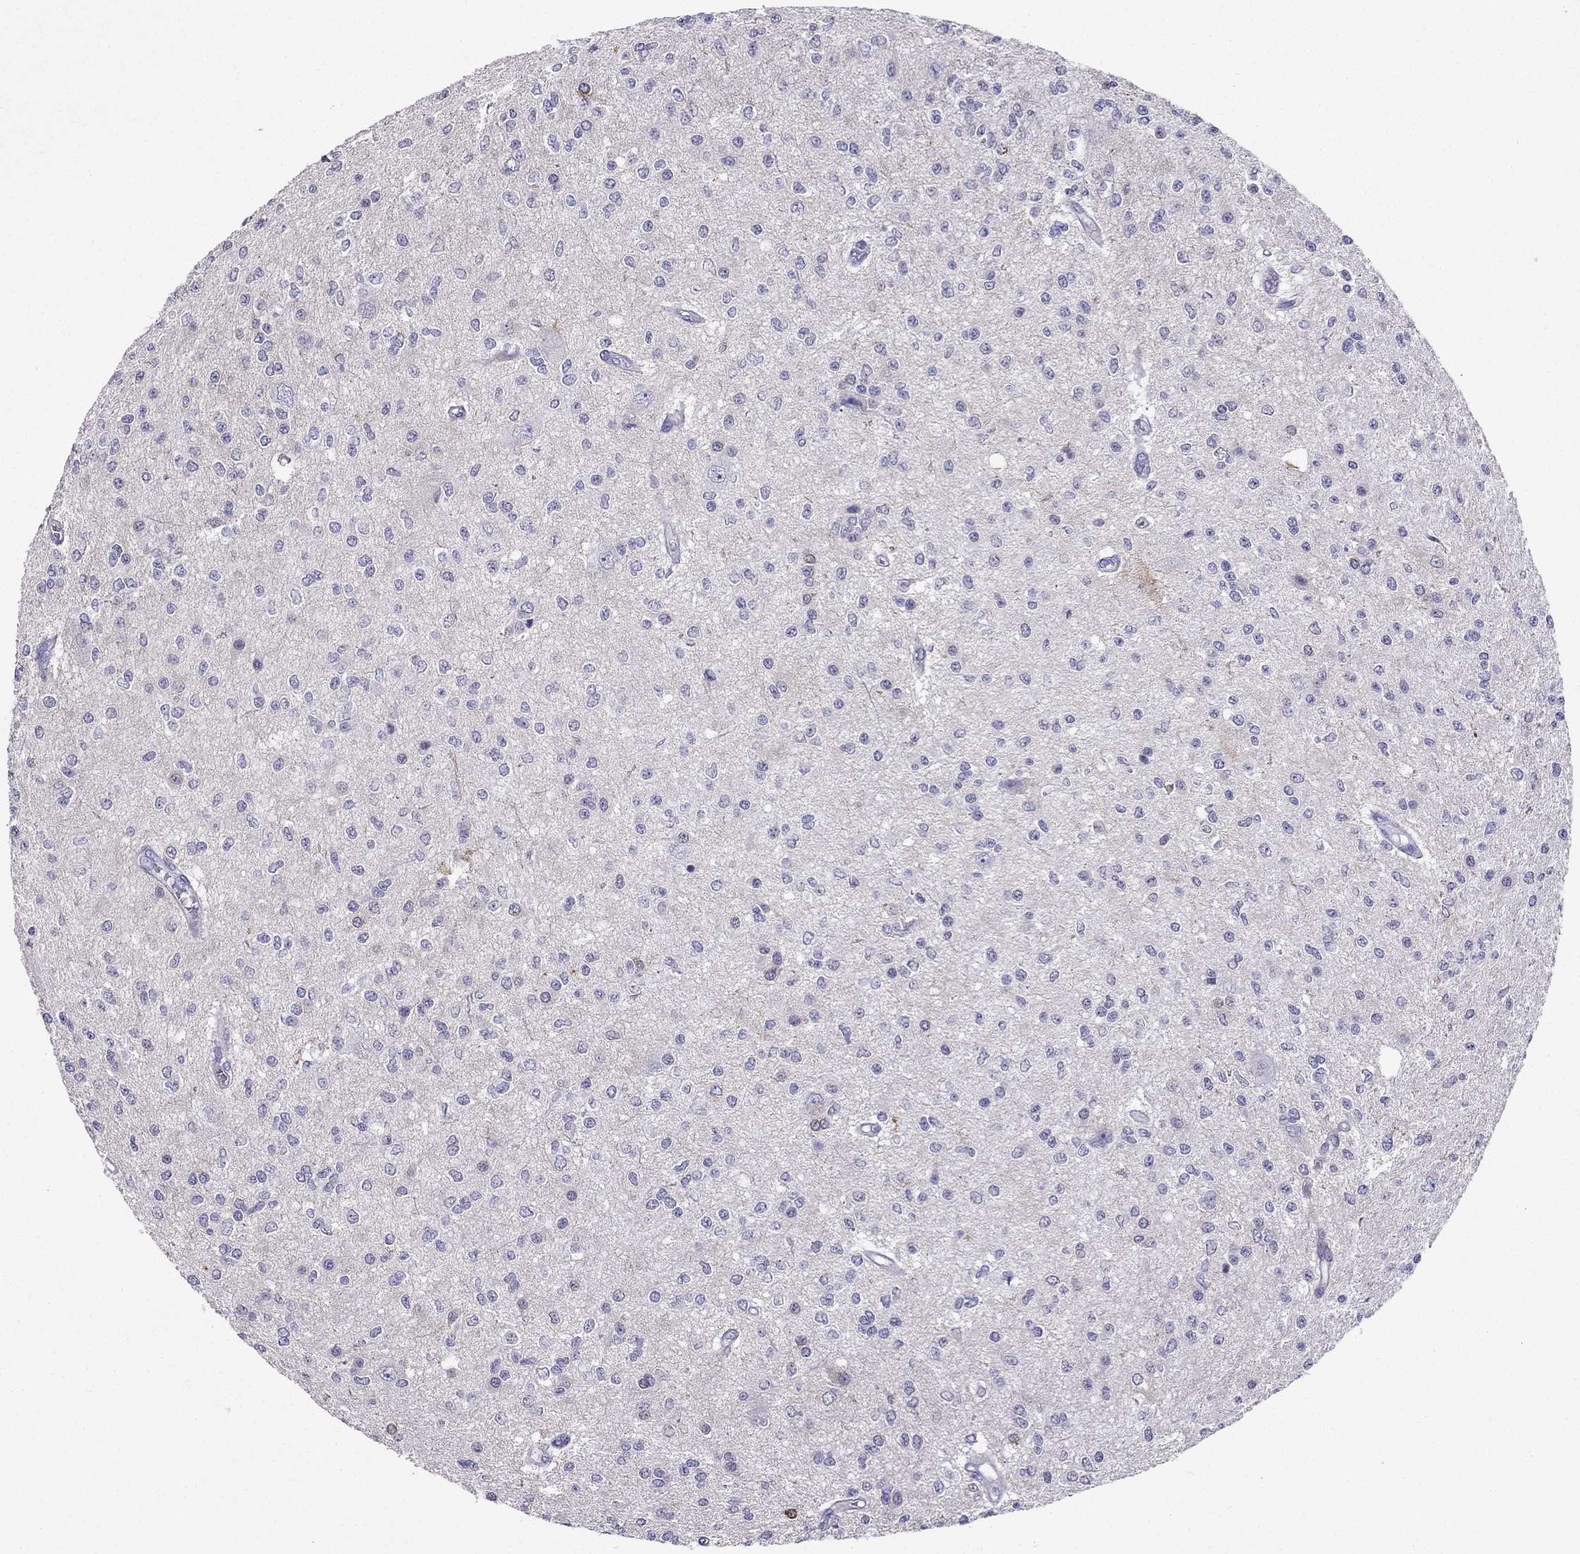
{"staining": {"intensity": "negative", "quantity": "none", "location": "none"}, "tissue": "glioma", "cell_type": "Tumor cells", "image_type": "cancer", "snomed": [{"axis": "morphology", "description": "Glioma, malignant, Low grade"}, {"axis": "topography", "description": "Brain"}], "caption": "DAB immunohistochemical staining of glioma demonstrates no significant staining in tumor cells.", "gene": "KCNJ10", "patient": {"sex": "male", "age": 67}}